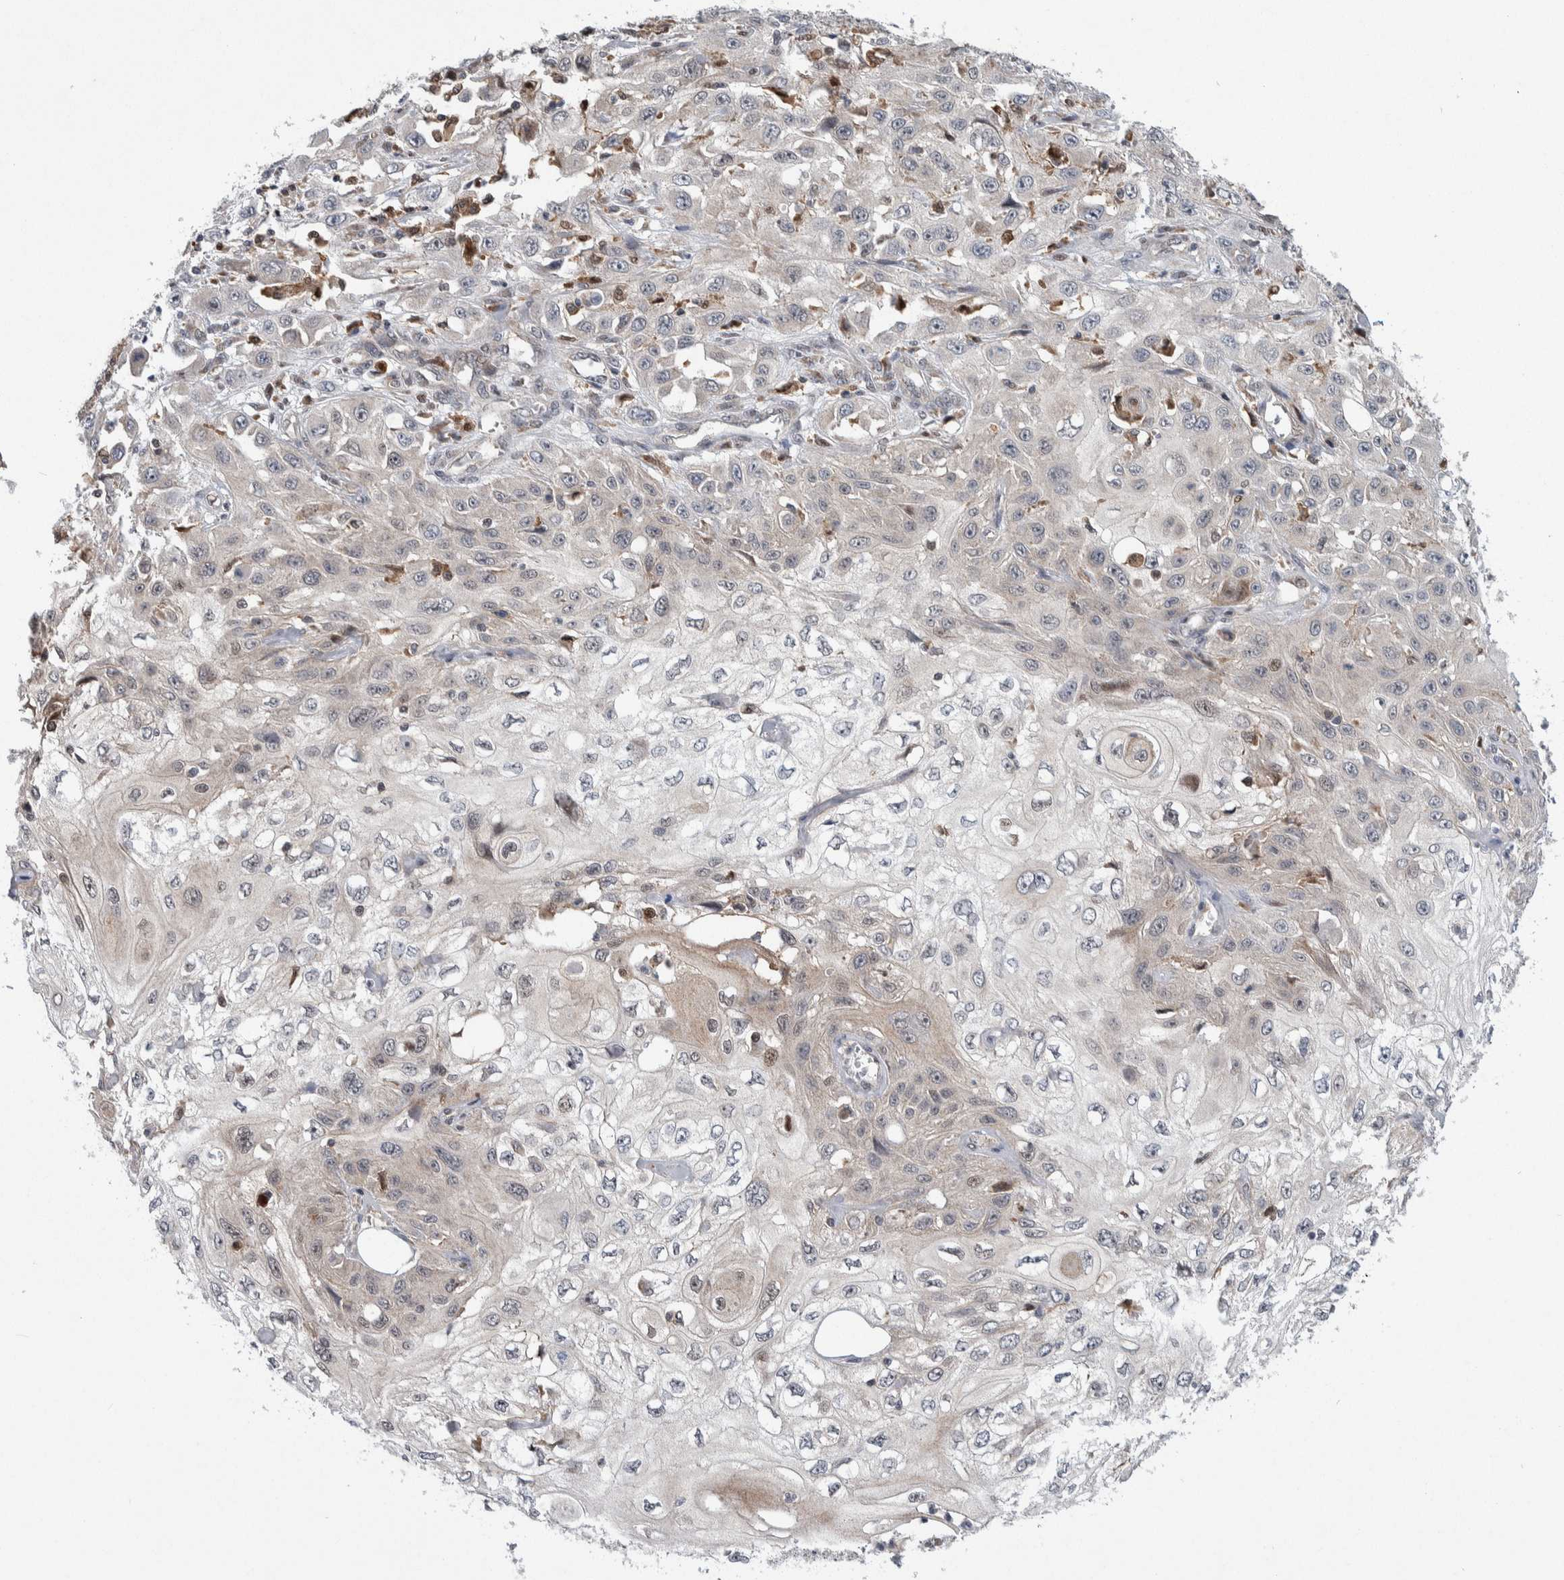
{"staining": {"intensity": "negative", "quantity": "none", "location": "none"}, "tissue": "skin cancer", "cell_type": "Tumor cells", "image_type": "cancer", "snomed": [{"axis": "morphology", "description": "Squamous cell carcinoma, NOS"}, {"axis": "topography", "description": "Skin"}], "caption": "High power microscopy histopathology image of an IHC photomicrograph of skin cancer, revealing no significant expression in tumor cells. (DAB immunohistochemistry (IHC) with hematoxylin counter stain).", "gene": "PTPA", "patient": {"sex": "male", "age": 75}}